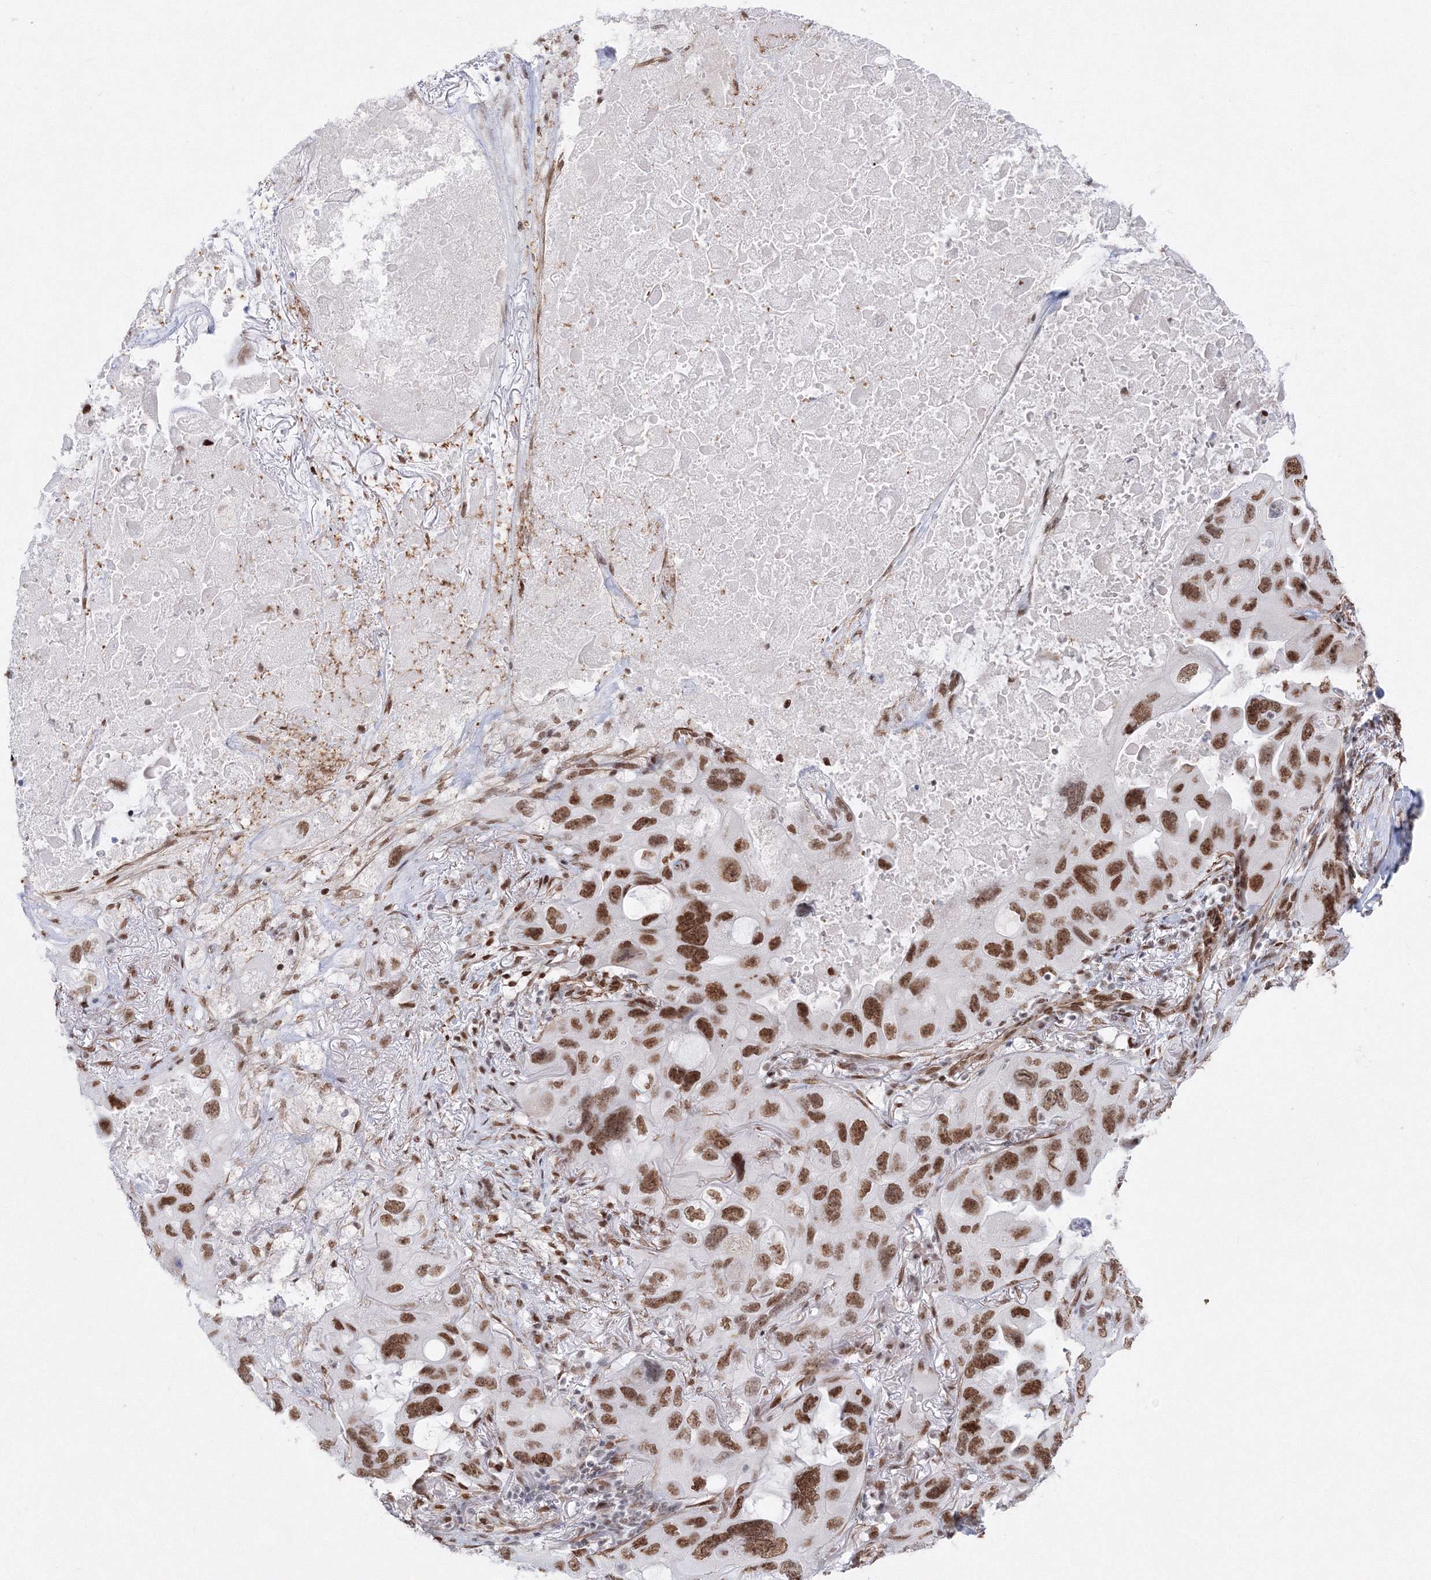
{"staining": {"intensity": "strong", "quantity": "25%-75%", "location": "nuclear"}, "tissue": "lung cancer", "cell_type": "Tumor cells", "image_type": "cancer", "snomed": [{"axis": "morphology", "description": "Squamous cell carcinoma, NOS"}, {"axis": "topography", "description": "Lung"}], "caption": "Strong nuclear expression is seen in about 25%-75% of tumor cells in lung cancer (squamous cell carcinoma).", "gene": "ZNF638", "patient": {"sex": "female", "age": 73}}